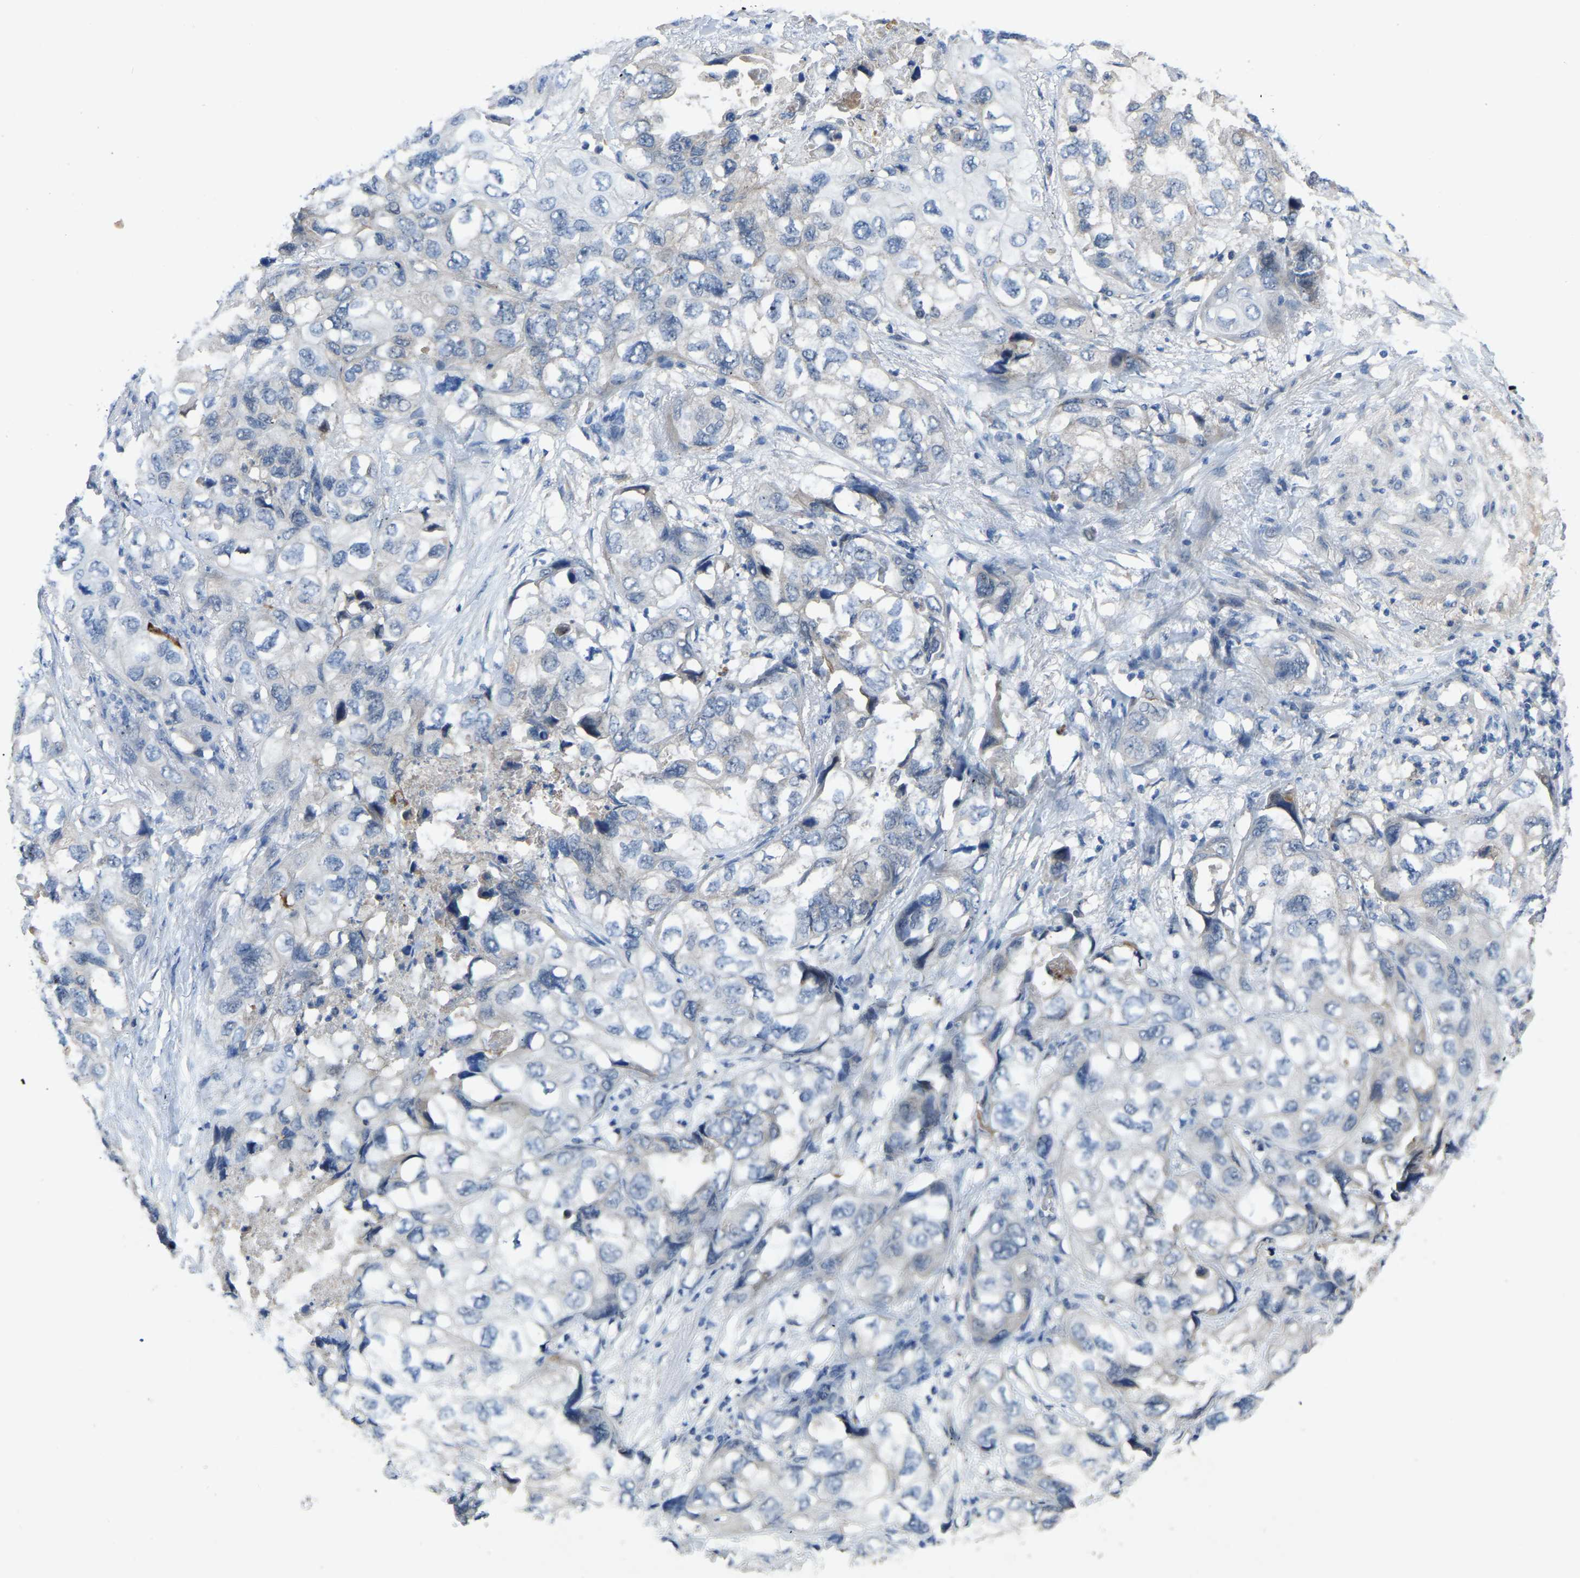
{"staining": {"intensity": "weak", "quantity": "<25%", "location": "cytoplasmic/membranous"}, "tissue": "lung cancer", "cell_type": "Tumor cells", "image_type": "cancer", "snomed": [{"axis": "morphology", "description": "Squamous cell carcinoma, NOS"}, {"axis": "topography", "description": "Lung"}], "caption": "Lung squamous cell carcinoma was stained to show a protein in brown. There is no significant expression in tumor cells. (DAB immunohistochemistry with hematoxylin counter stain).", "gene": "FHIT", "patient": {"sex": "female", "age": 73}}